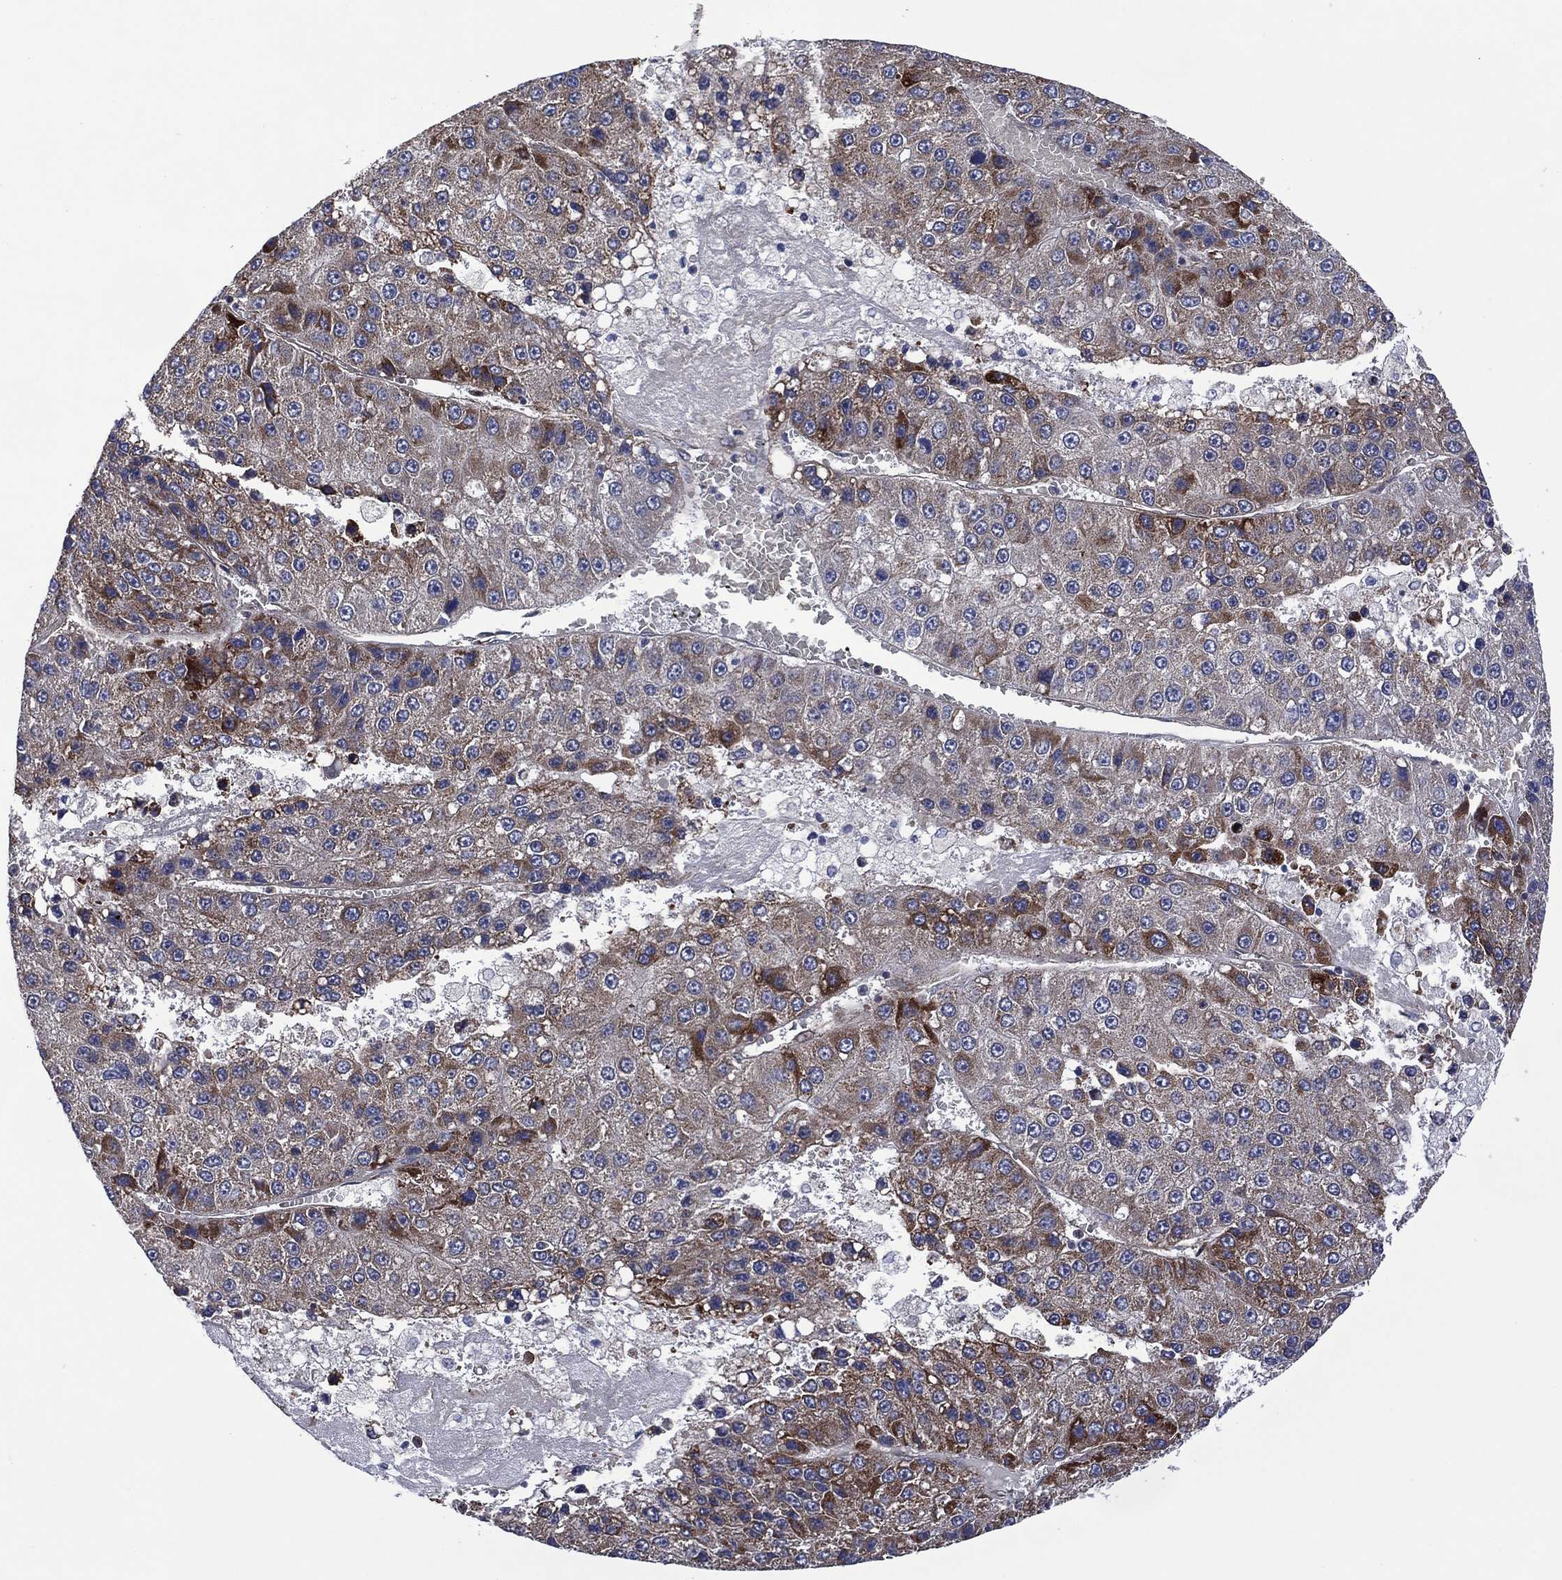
{"staining": {"intensity": "moderate", "quantity": "<25%", "location": "cytoplasmic/membranous"}, "tissue": "liver cancer", "cell_type": "Tumor cells", "image_type": "cancer", "snomed": [{"axis": "morphology", "description": "Carcinoma, Hepatocellular, NOS"}, {"axis": "topography", "description": "Liver"}], "caption": "DAB immunohistochemical staining of human hepatocellular carcinoma (liver) displays moderate cytoplasmic/membranous protein expression in approximately <25% of tumor cells.", "gene": "HTD2", "patient": {"sex": "female", "age": 73}}